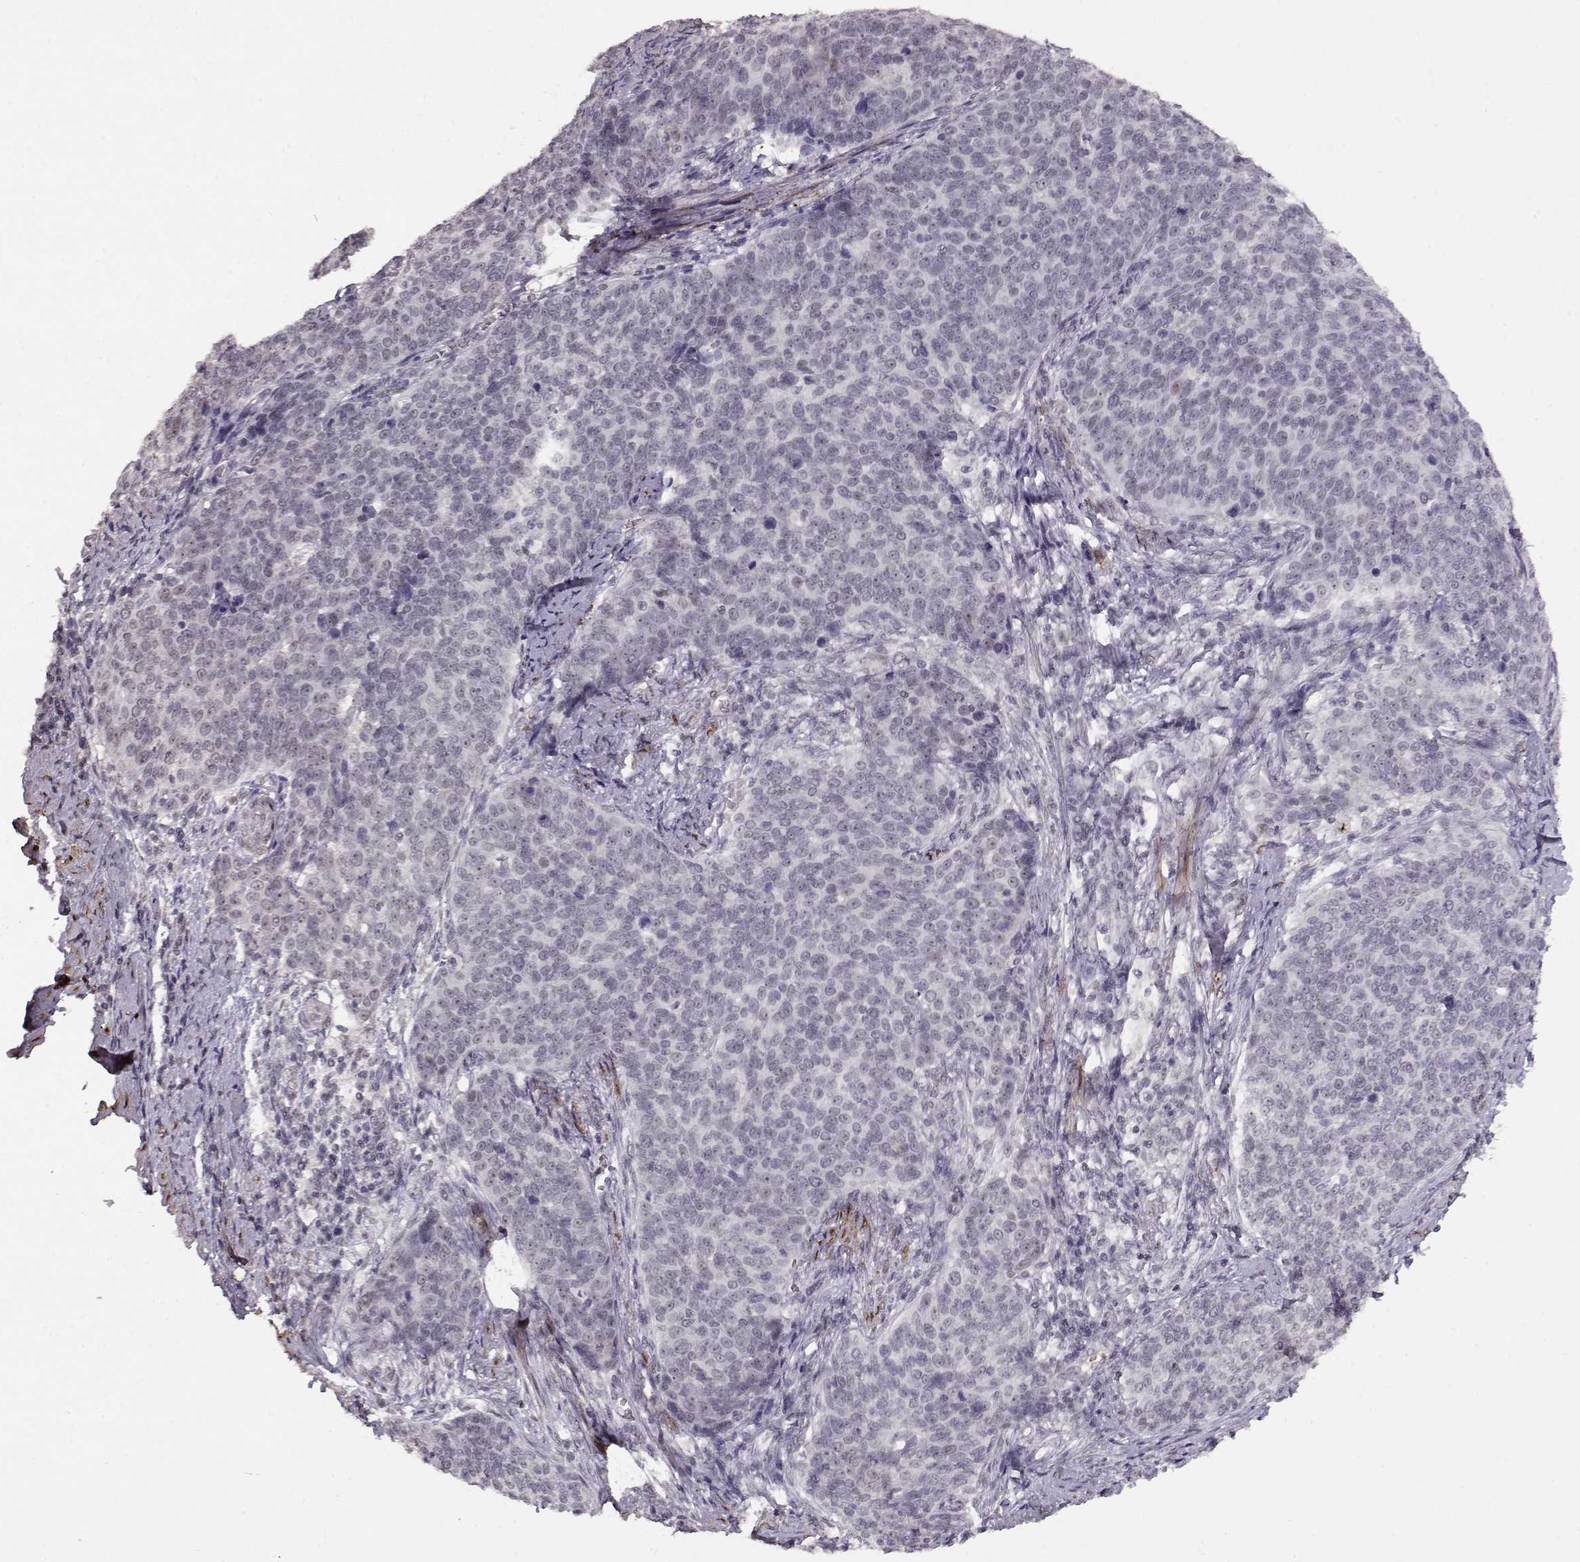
{"staining": {"intensity": "negative", "quantity": "none", "location": "none"}, "tissue": "cervical cancer", "cell_type": "Tumor cells", "image_type": "cancer", "snomed": [{"axis": "morphology", "description": "Squamous cell carcinoma, NOS"}, {"axis": "topography", "description": "Cervix"}], "caption": "Cervical cancer (squamous cell carcinoma) was stained to show a protein in brown. There is no significant staining in tumor cells.", "gene": "PCP4", "patient": {"sex": "female", "age": 39}}